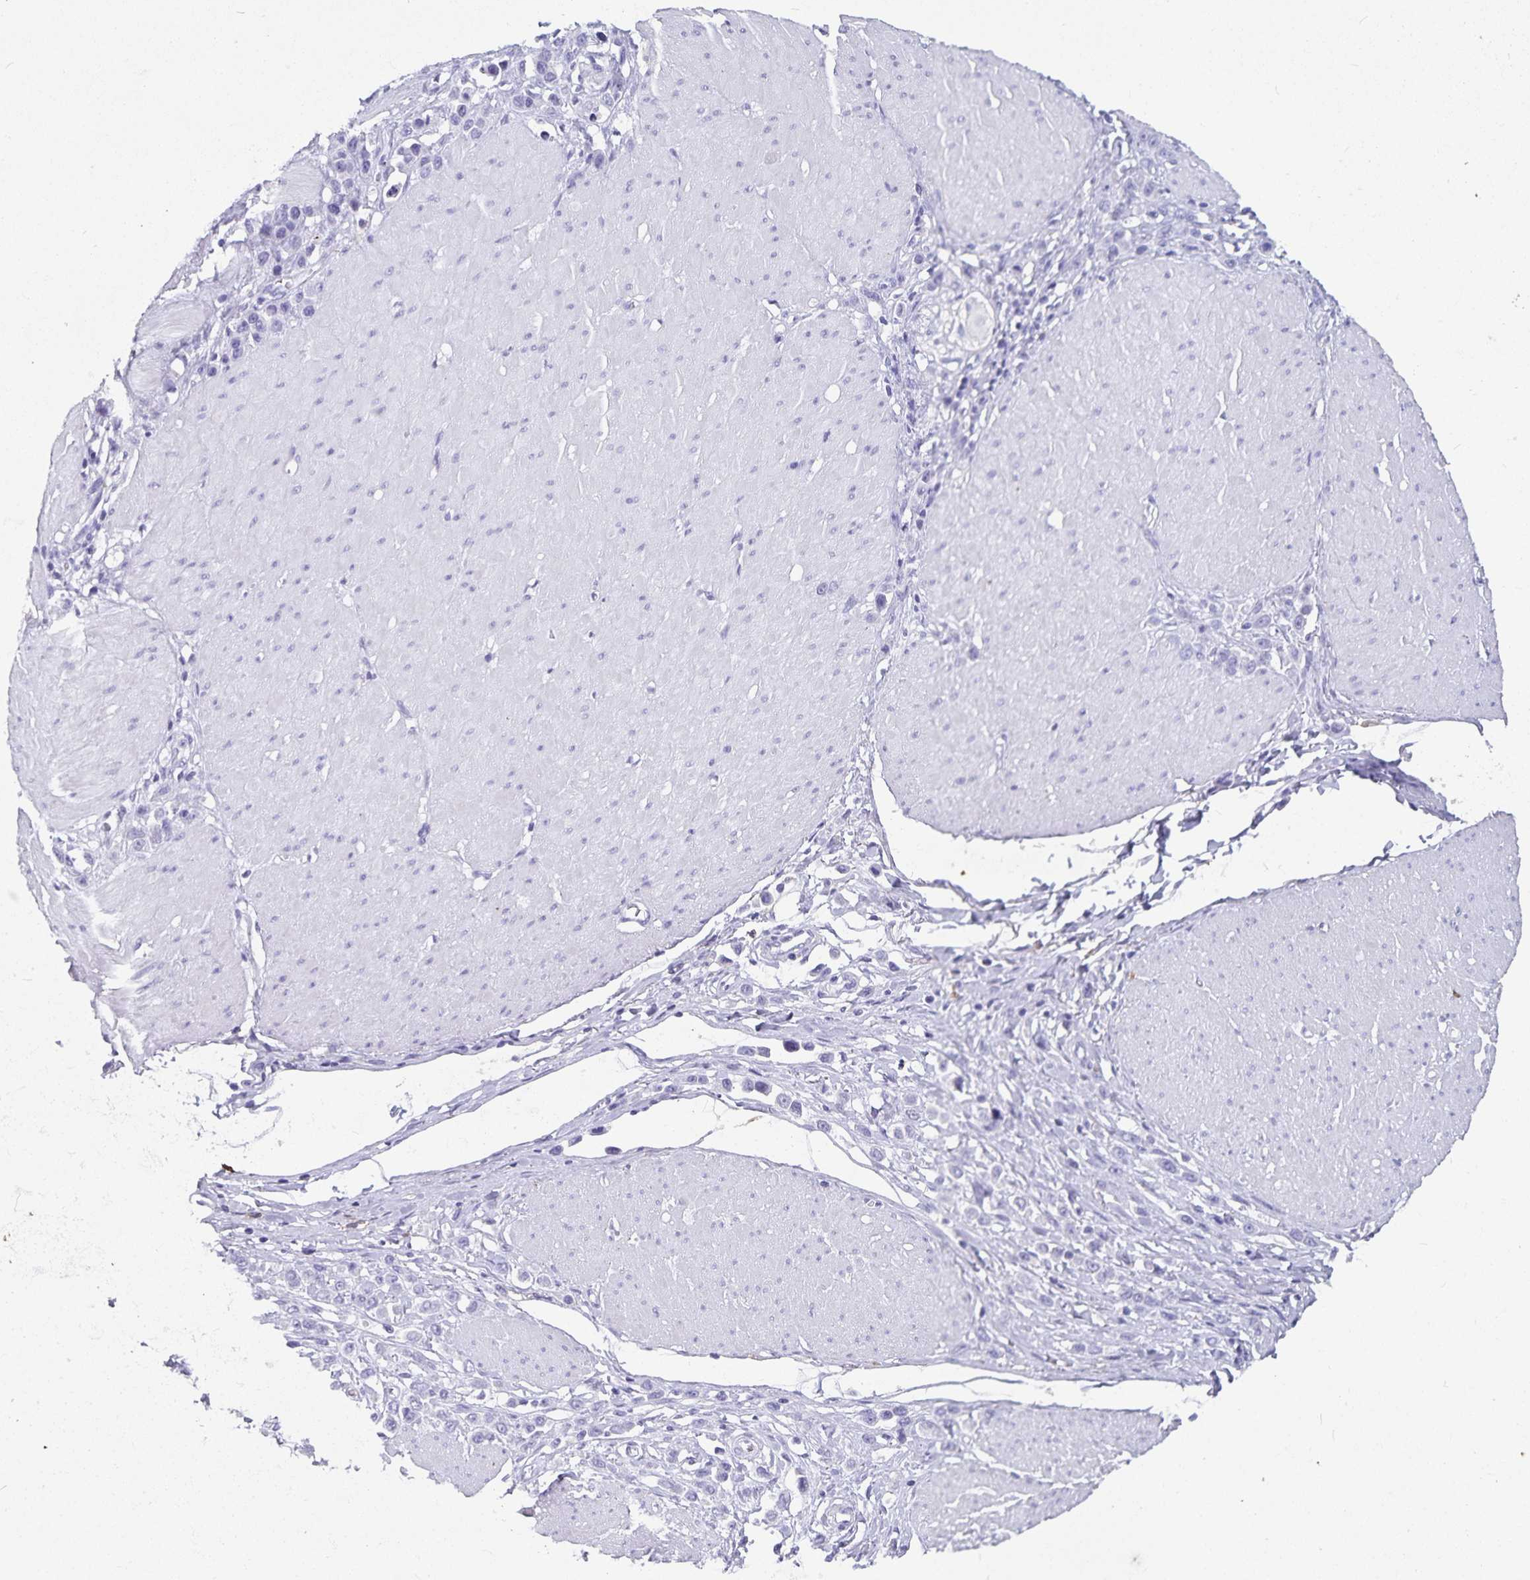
{"staining": {"intensity": "negative", "quantity": "none", "location": "none"}, "tissue": "stomach cancer", "cell_type": "Tumor cells", "image_type": "cancer", "snomed": [{"axis": "morphology", "description": "Adenocarcinoma, NOS"}, {"axis": "topography", "description": "Stomach"}], "caption": "Adenocarcinoma (stomach) stained for a protein using immunohistochemistry shows no expression tumor cells.", "gene": "PLAC1", "patient": {"sex": "male", "age": 47}}